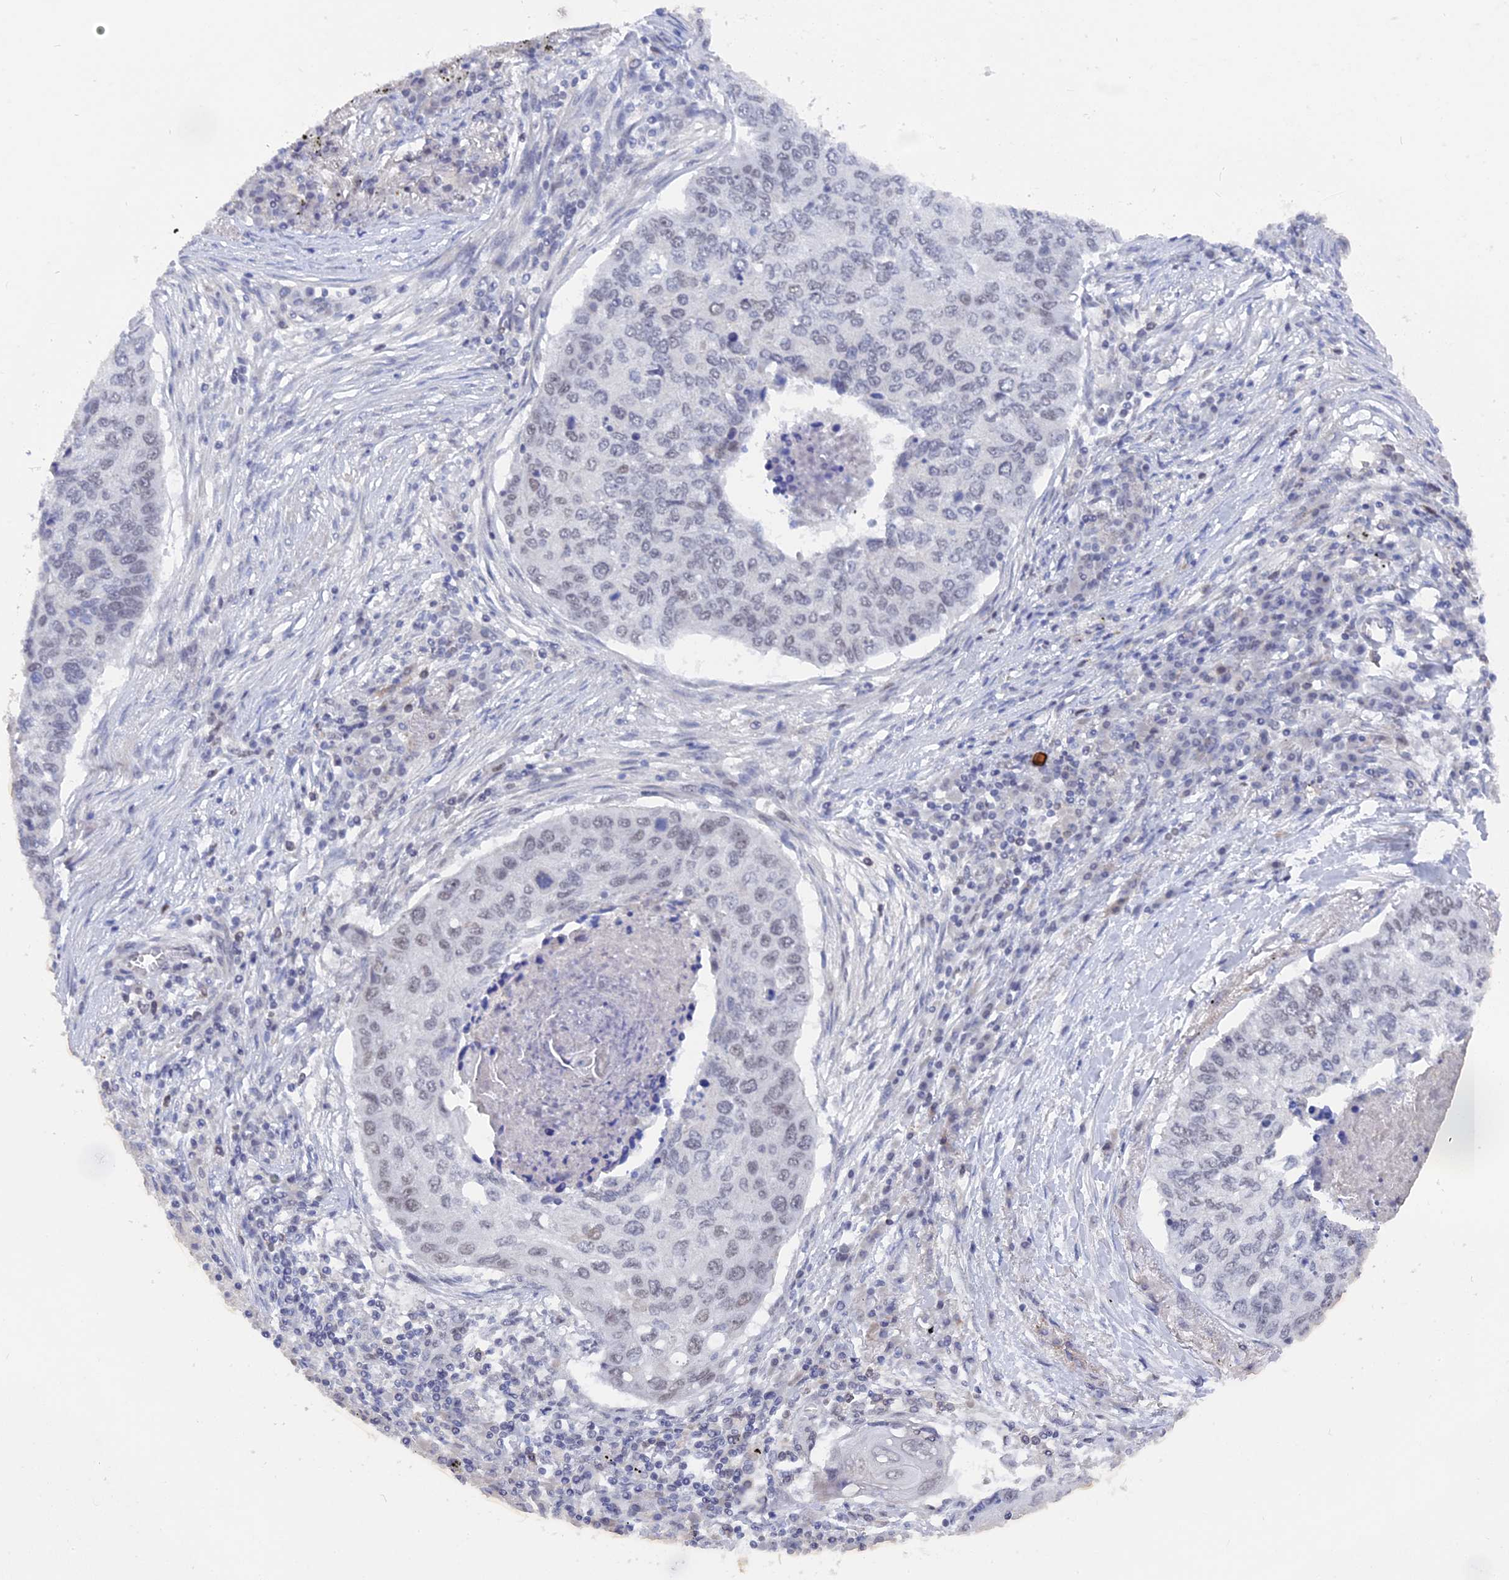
{"staining": {"intensity": "negative", "quantity": "none", "location": "none"}, "tissue": "lung cancer", "cell_type": "Tumor cells", "image_type": "cancer", "snomed": [{"axis": "morphology", "description": "Squamous cell carcinoma, NOS"}, {"axis": "topography", "description": "Lung"}], "caption": "DAB immunohistochemical staining of lung cancer (squamous cell carcinoma) reveals no significant expression in tumor cells.", "gene": "BRD2", "patient": {"sex": "female", "age": 63}}